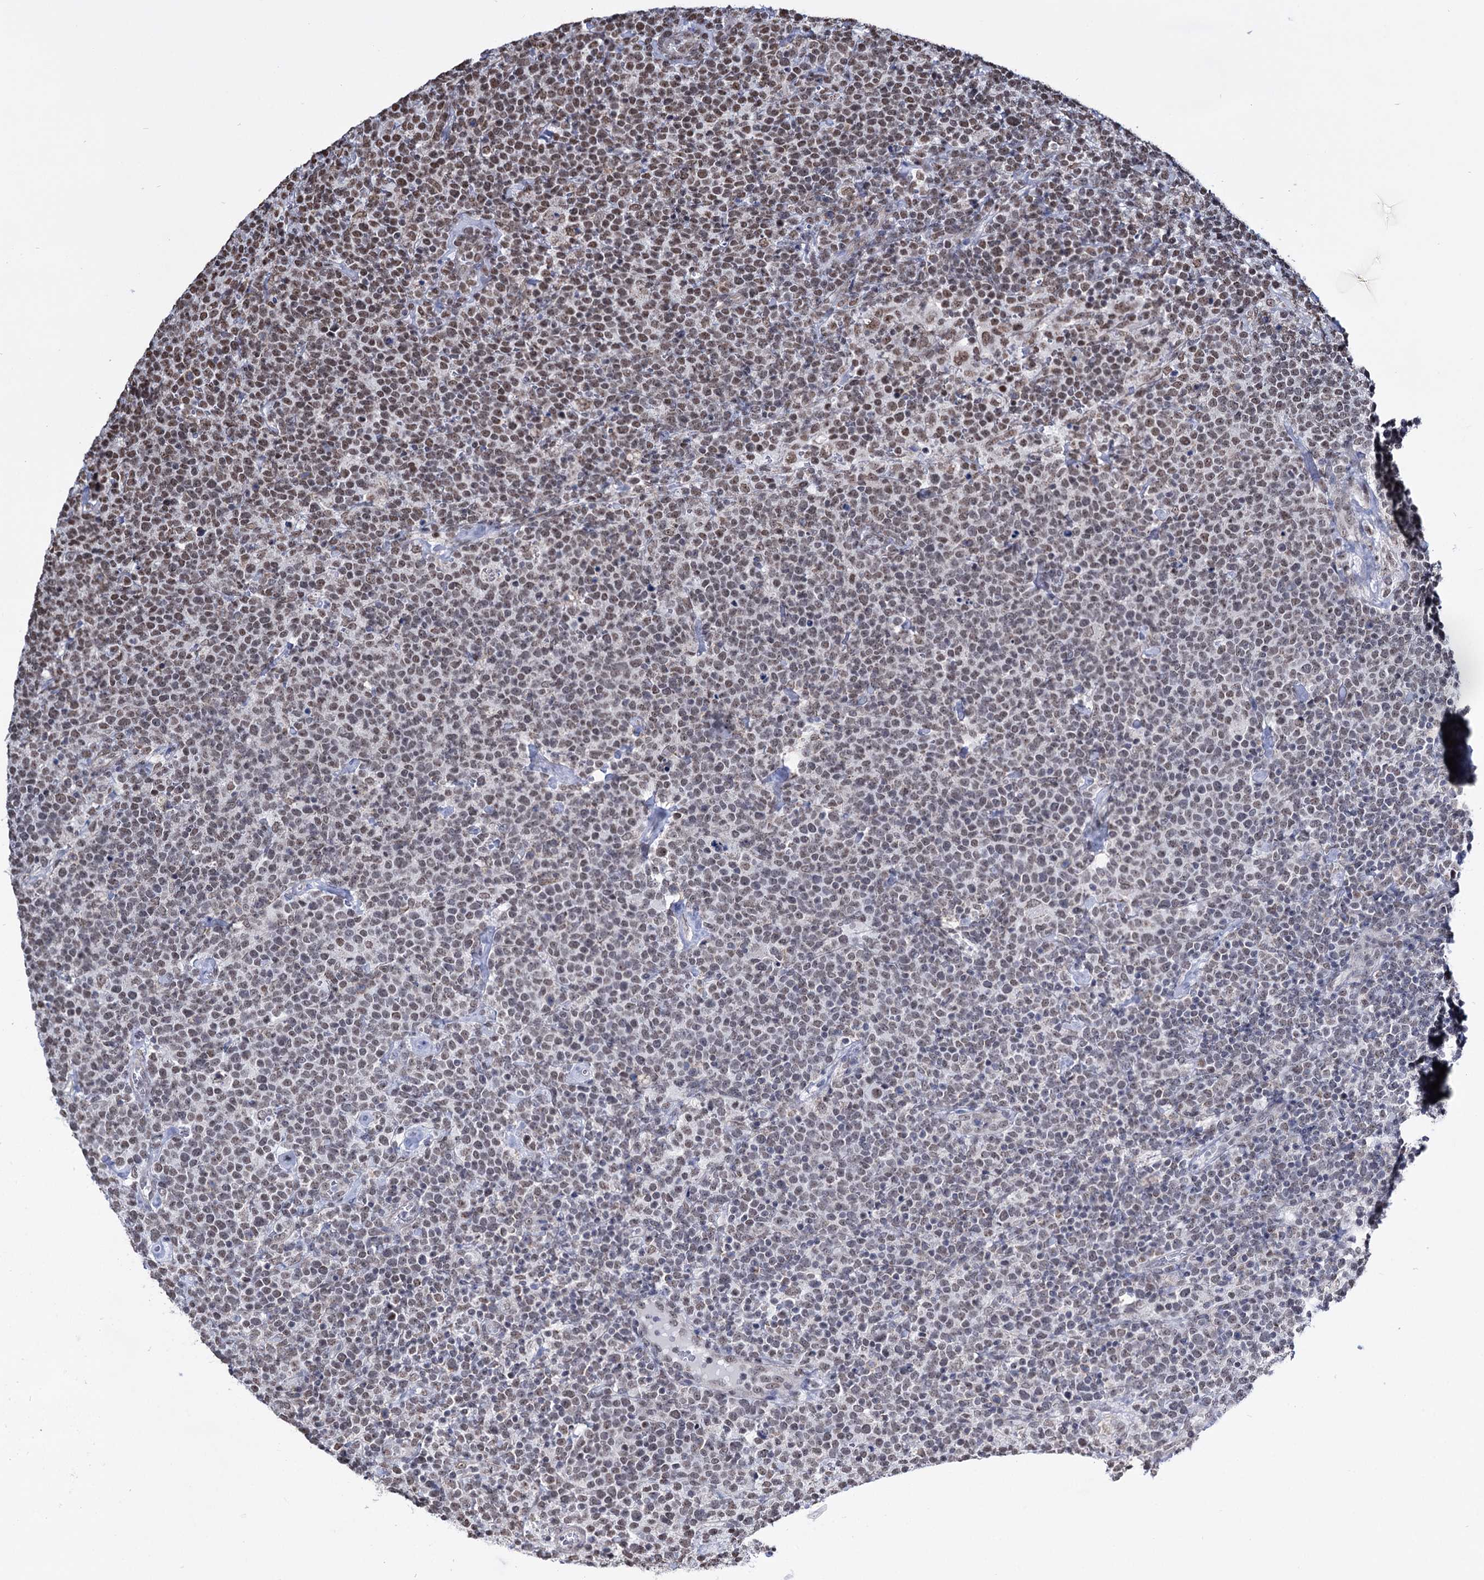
{"staining": {"intensity": "weak", "quantity": ">75%", "location": "nuclear"}, "tissue": "lymphoma", "cell_type": "Tumor cells", "image_type": "cancer", "snomed": [{"axis": "morphology", "description": "Malignant lymphoma, non-Hodgkin's type, High grade"}, {"axis": "topography", "description": "Lymph node"}], "caption": "An image of lymphoma stained for a protein displays weak nuclear brown staining in tumor cells. The protein is shown in brown color, while the nuclei are stained blue.", "gene": "ABHD10", "patient": {"sex": "male", "age": 61}}